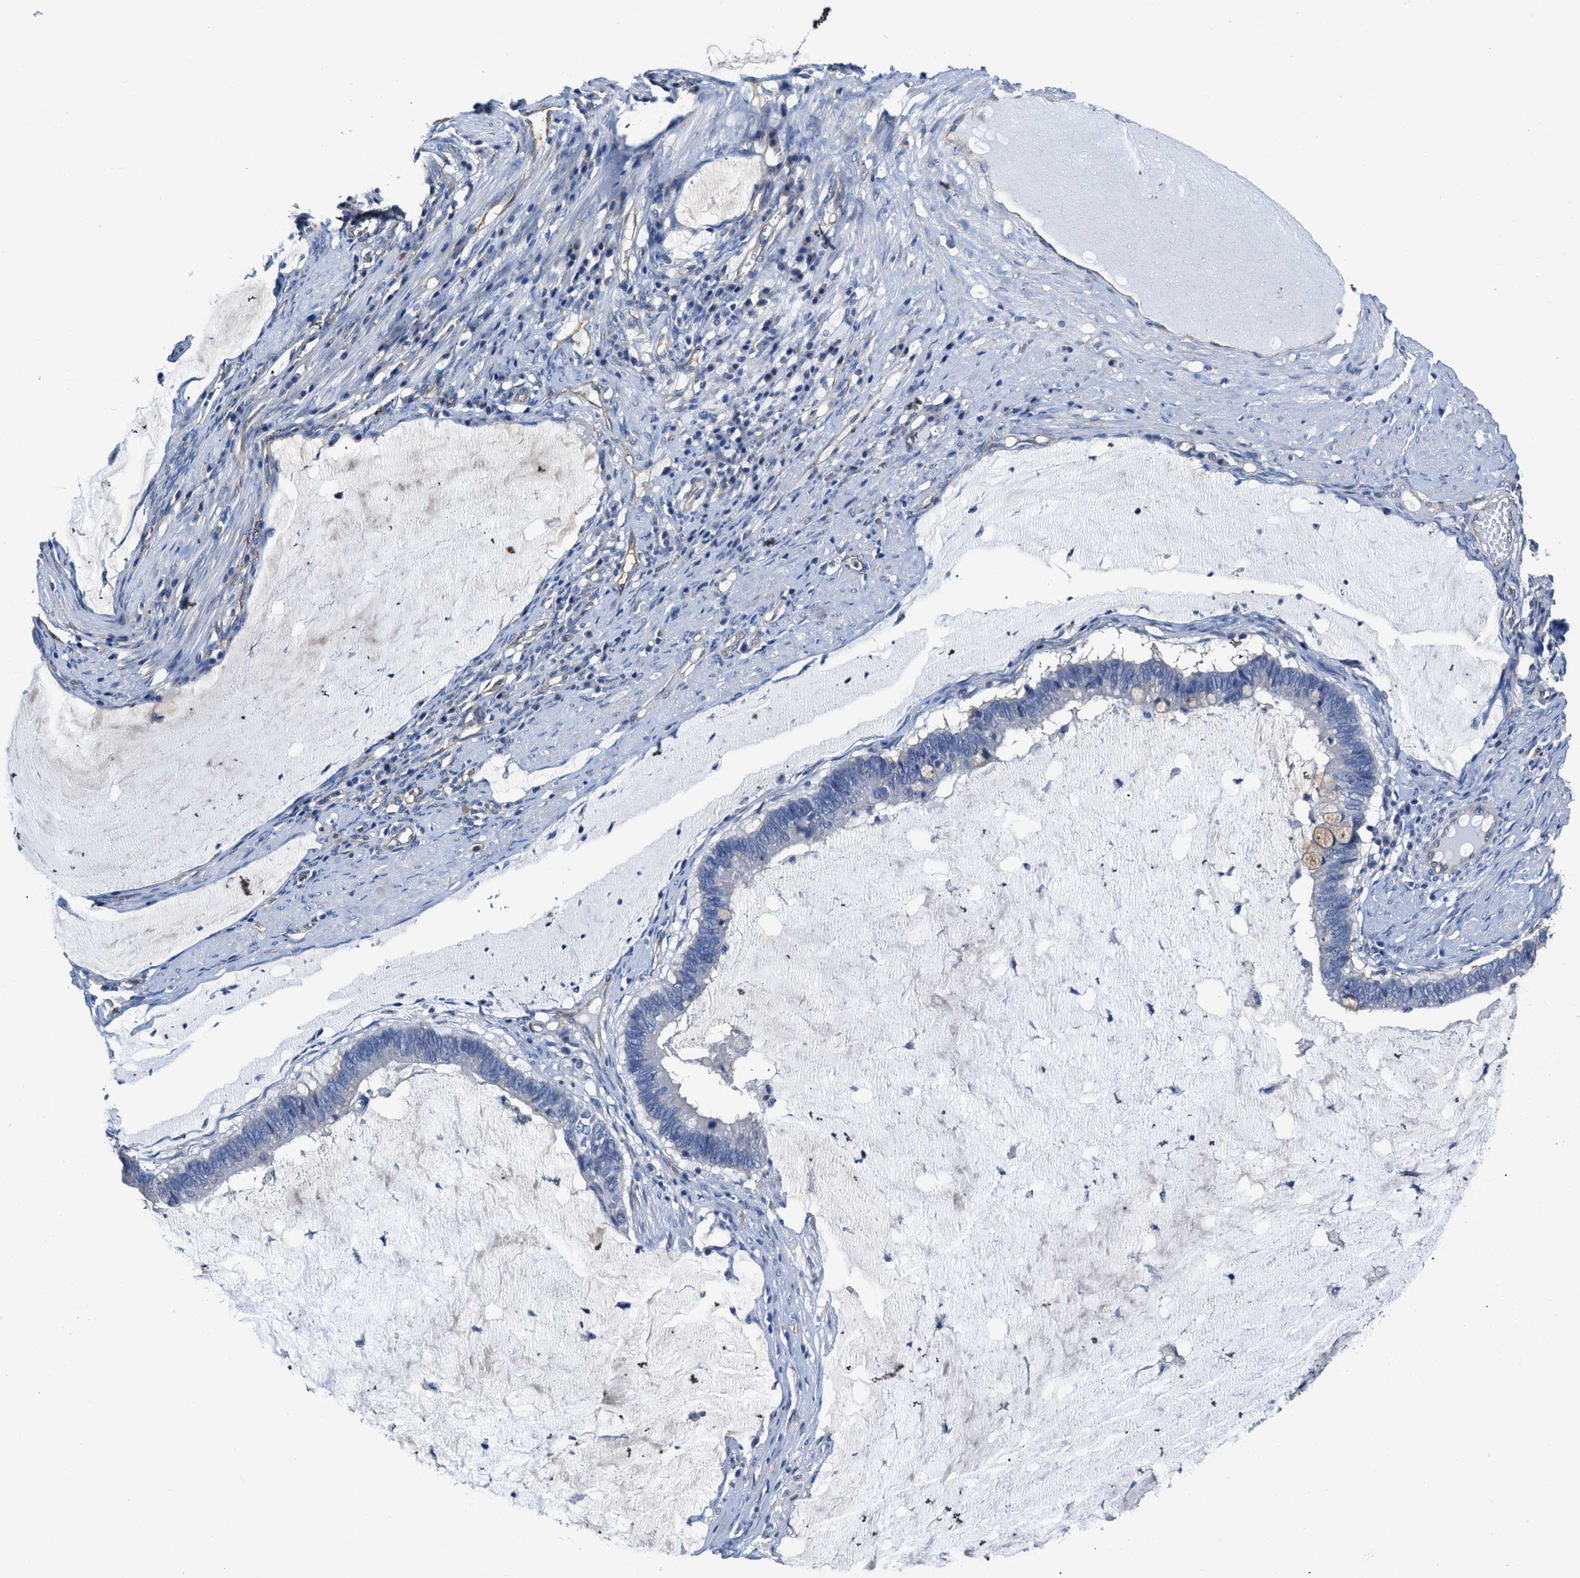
{"staining": {"intensity": "moderate", "quantity": "25%-75%", "location": "cytoplasmic/membranous"}, "tissue": "ovarian cancer", "cell_type": "Tumor cells", "image_type": "cancer", "snomed": [{"axis": "morphology", "description": "Cystadenocarcinoma, mucinous, NOS"}, {"axis": "topography", "description": "Ovary"}], "caption": "Protein analysis of ovarian cancer (mucinous cystadenocarcinoma) tissue exhibits moderate cytoplasmic/membranous positivity in about 25%-75% of tumor cells.", "gene": "C22orf42", "patient": {"sex": "female", "age": 61}}